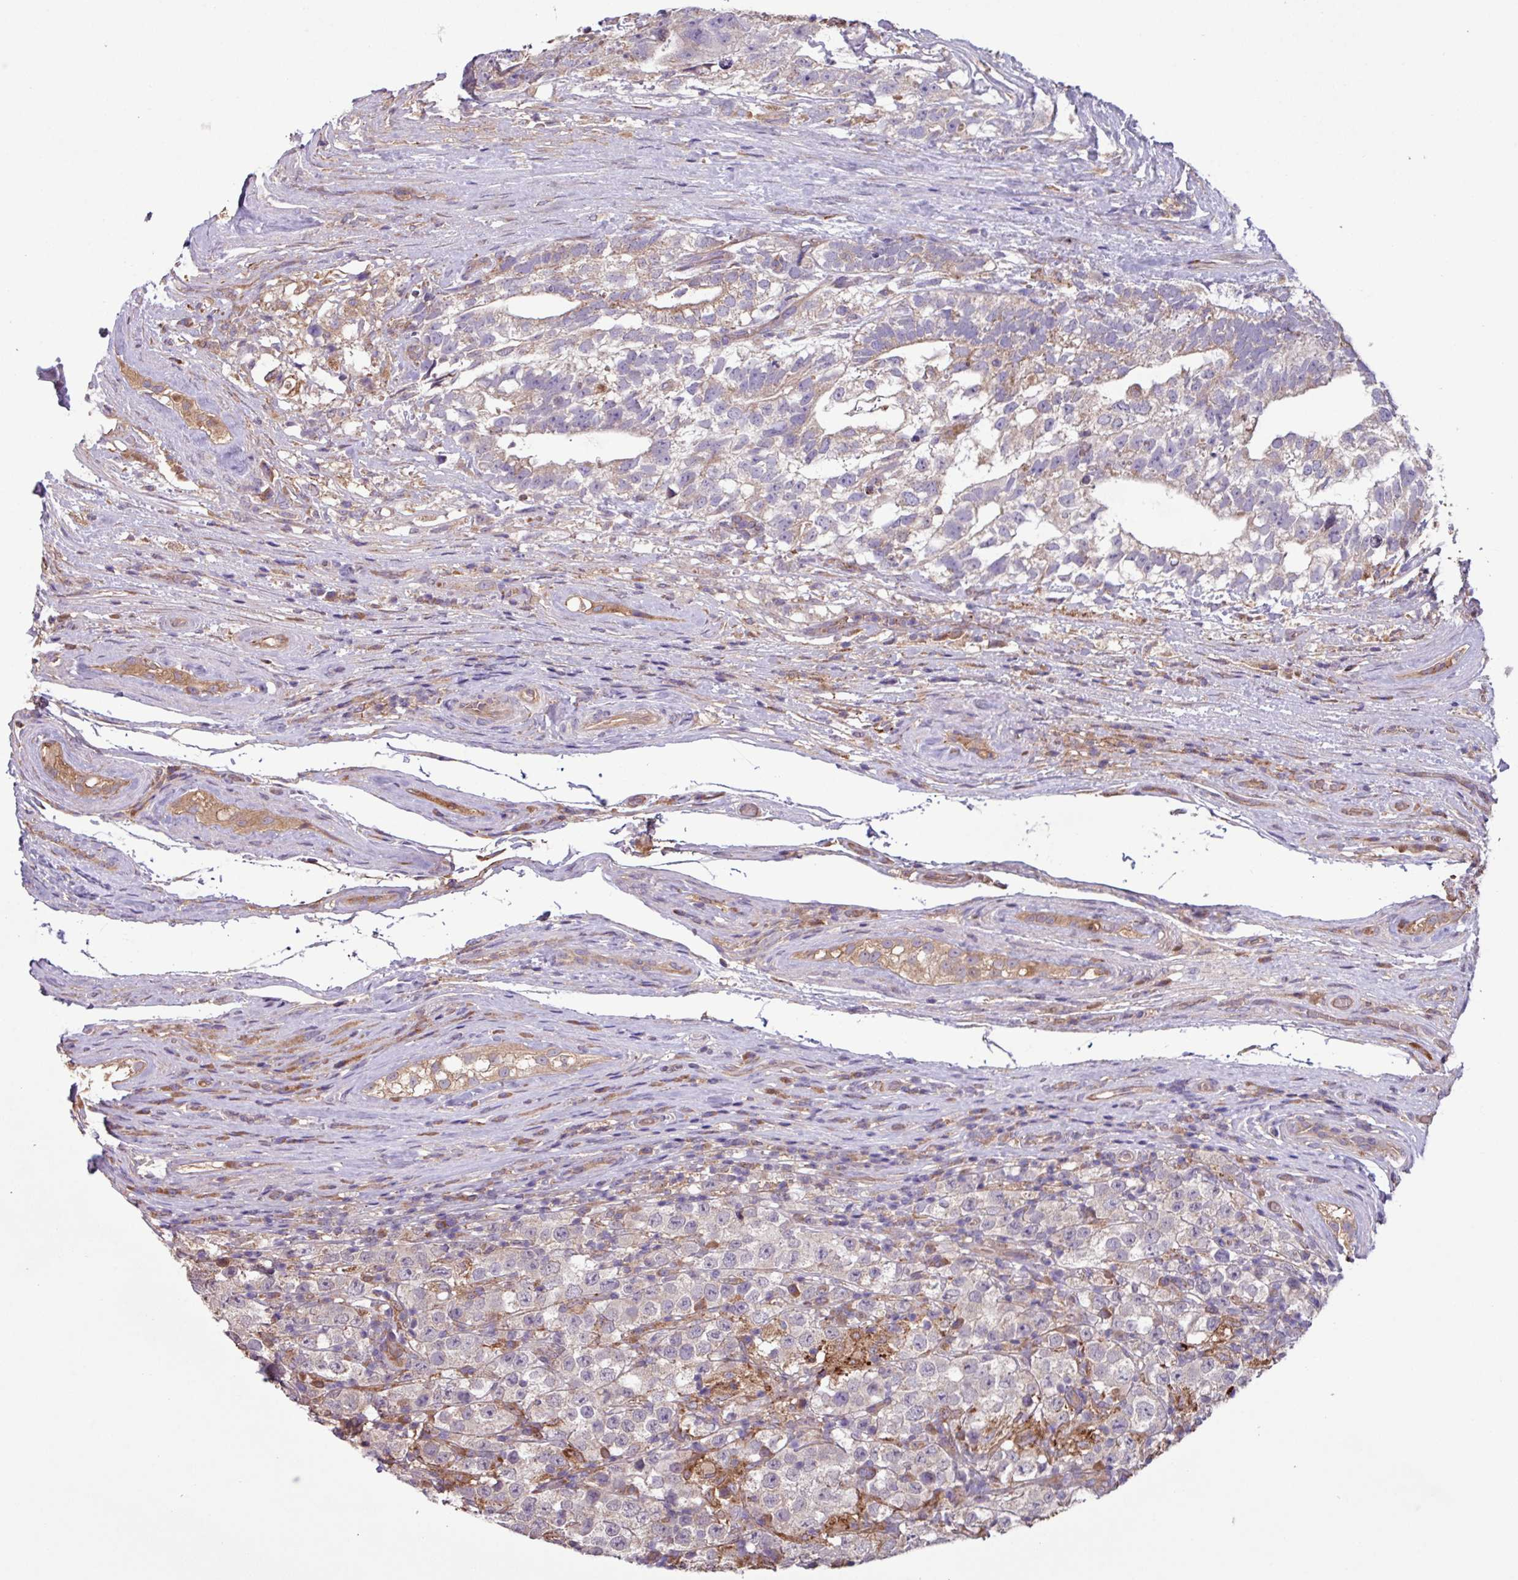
{"staining": {"intensity": "negative", "quantity": "none", "location": "none"}, "tissue": "testis cancer", "cell_type": "Tumor cells", "image_type": "cancer", "snomed": [{"axis": "morphology", "description": "Seminoma, NOS"}, {"axis": "morphology", "description": "Carcinoma, Embryonal, NOS"}, {"axis": "topography", "description": "Testis"}], "caption": "There is no significant positivity in tumor cells of testis cancer.", "gene": "PTPRQ", "patient": {"sex": "male", "age": 41}}